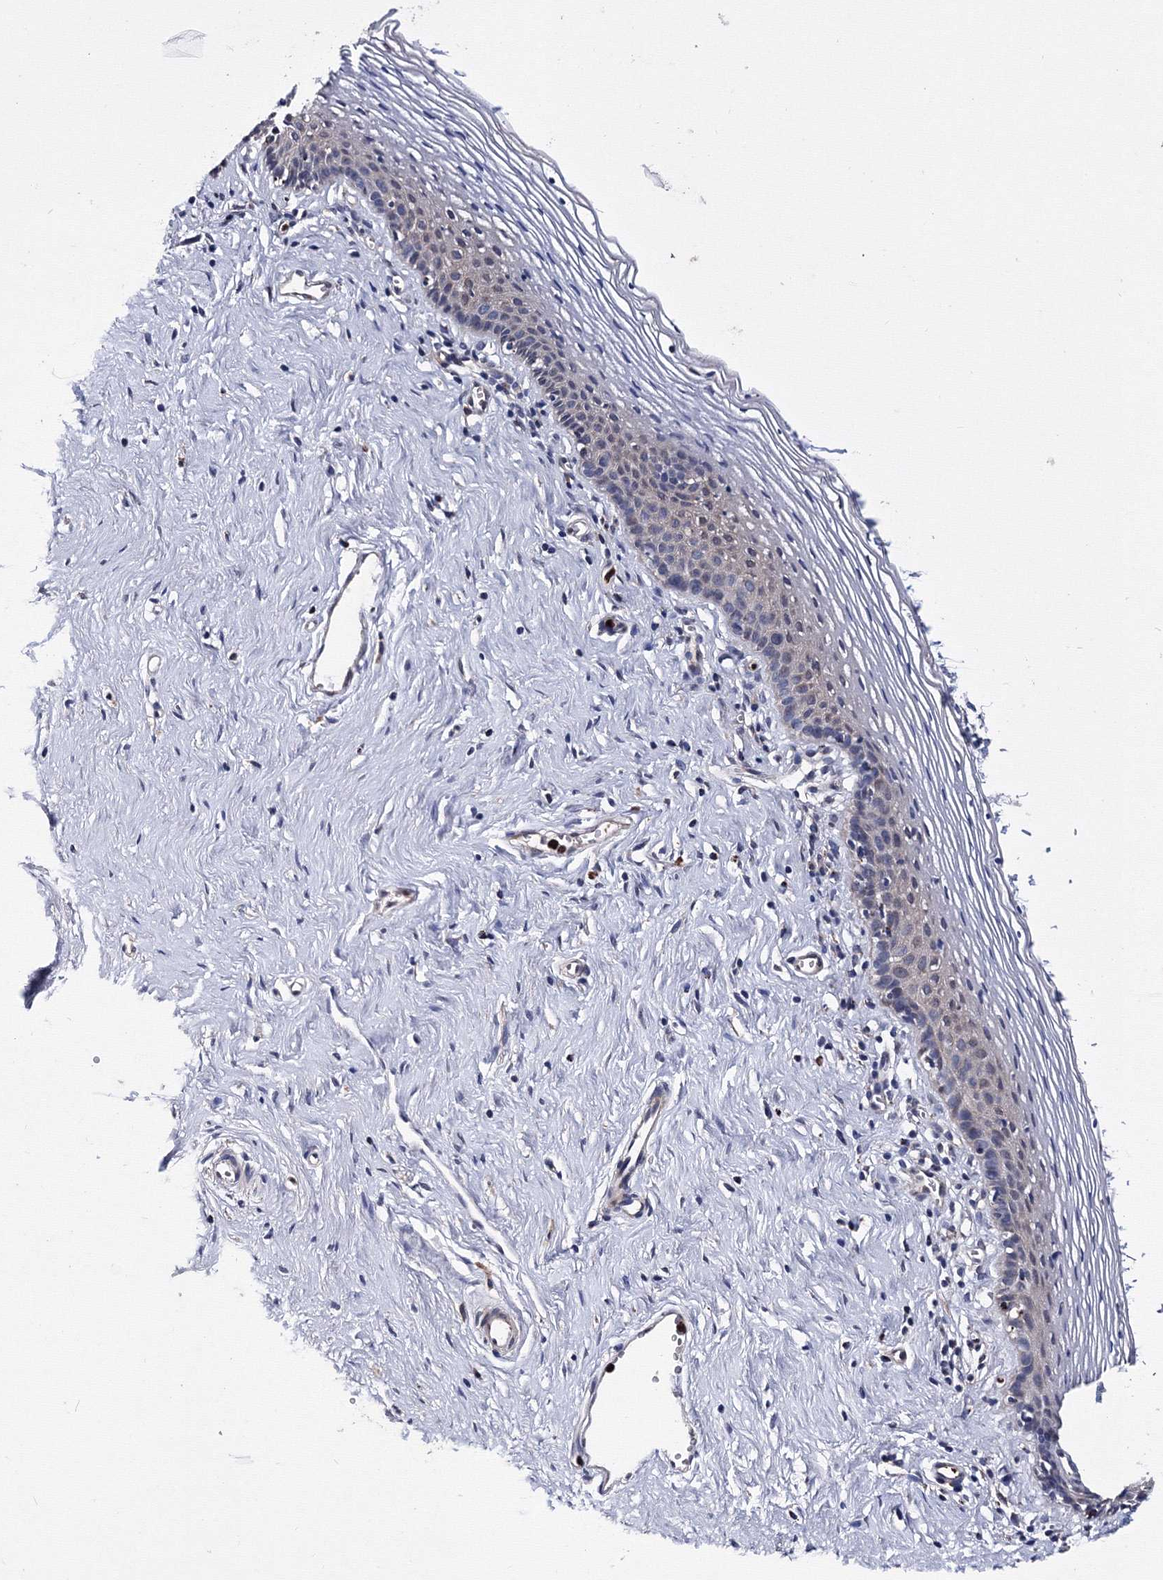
{"staining": {"intensity": "negative", "quantity": "none", "location": "none"}, "tissue": "vagina", "cell_type": "Squamous epithelial cells", "image_type": "normal", "snomed": [{"axis": "morphology", "description": "Normal tissue, NOS"}, {"axis": "topography", "description": "Vagina"}], "caption": "IHC histopathology image of normal vagina: human vagina stained with DAB exhibits no significant protein staining in squamous epithelial cells. (Immunohistochemistry (ihc), brightfield microscopy, high magnification).", "gene": "PHYKPL", "patient": {"sex": "female", "age": 32}}